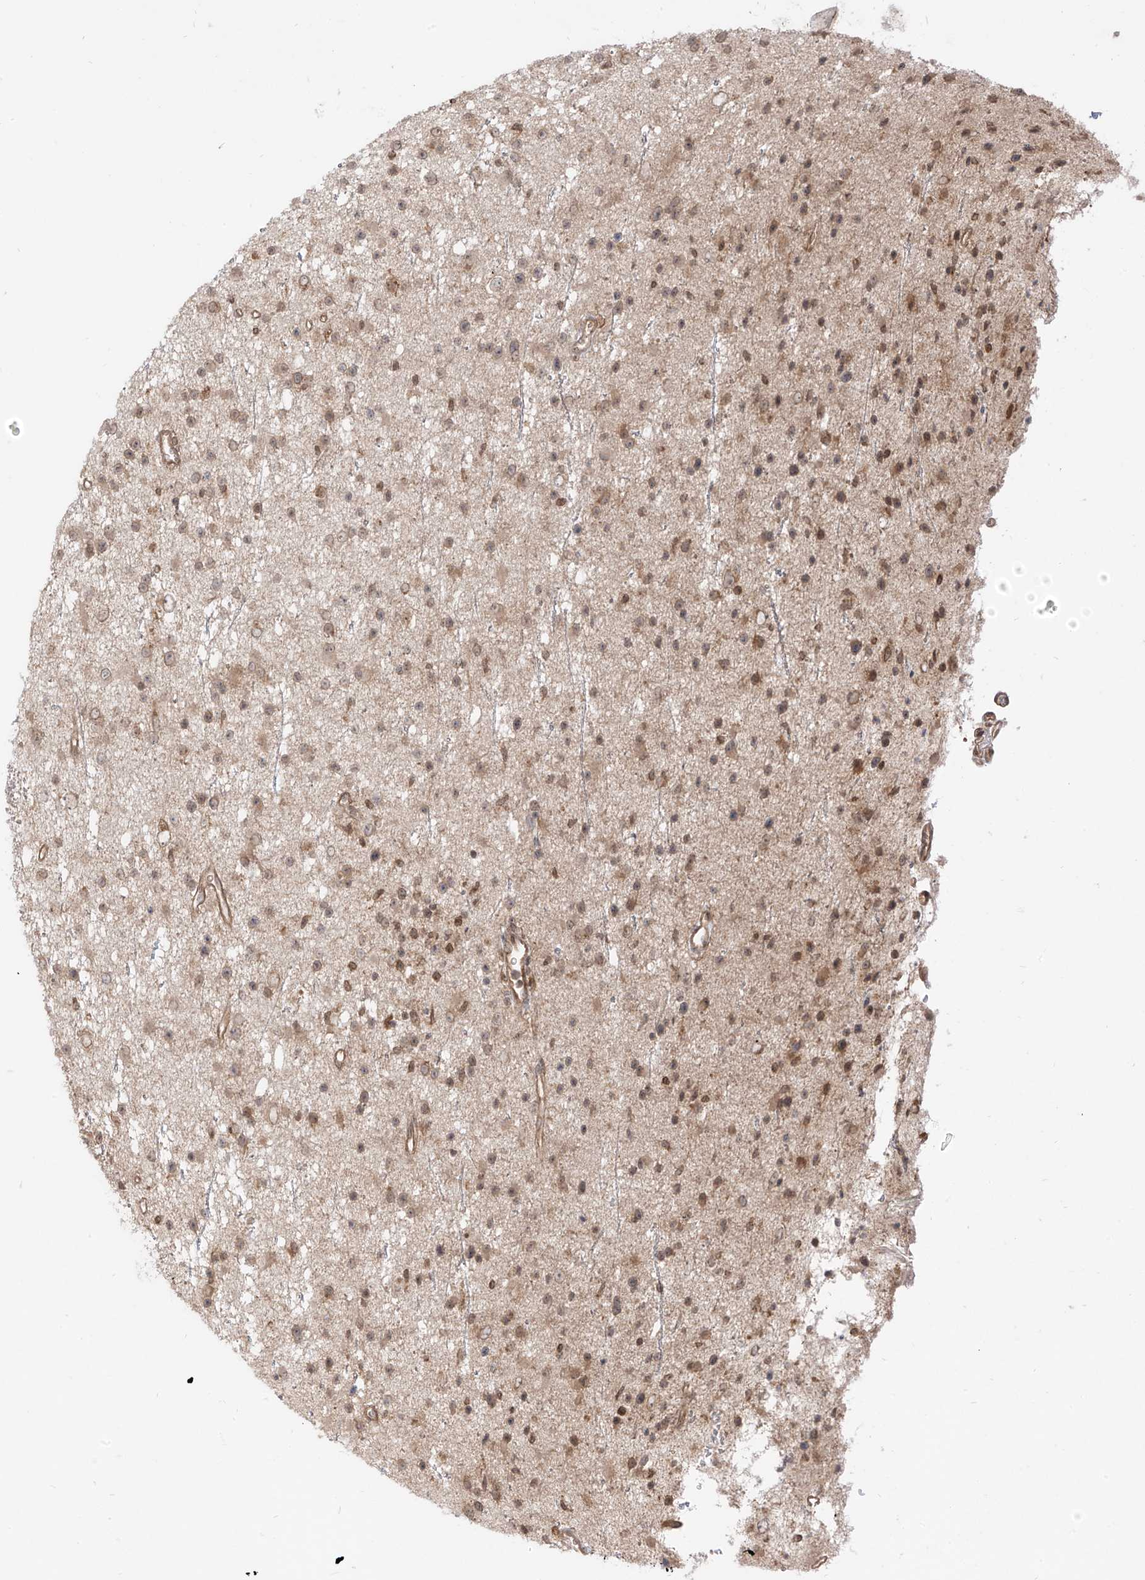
{"staining": {"intensity": "weak", "quantity": ">75%", "location": "cytoplasmic/membranous,nuclear"}, "tissue": "glioma", "cell_type": "Tumor cells", "image_type": "cancer", "snomed": [{"axis": "morphology", "description": "Glioma, malignant, Low grade"}, {"axis": "topography", "description": "Cerebral cortex"}], "caption": "A brown stain shows weak cytoplasmic/membranous and nuclear expression of a protein in malignant glioma (low-grade) tumor cells.", "gene": "LCOR", "patient": {"sex": "female", "age": 39}}